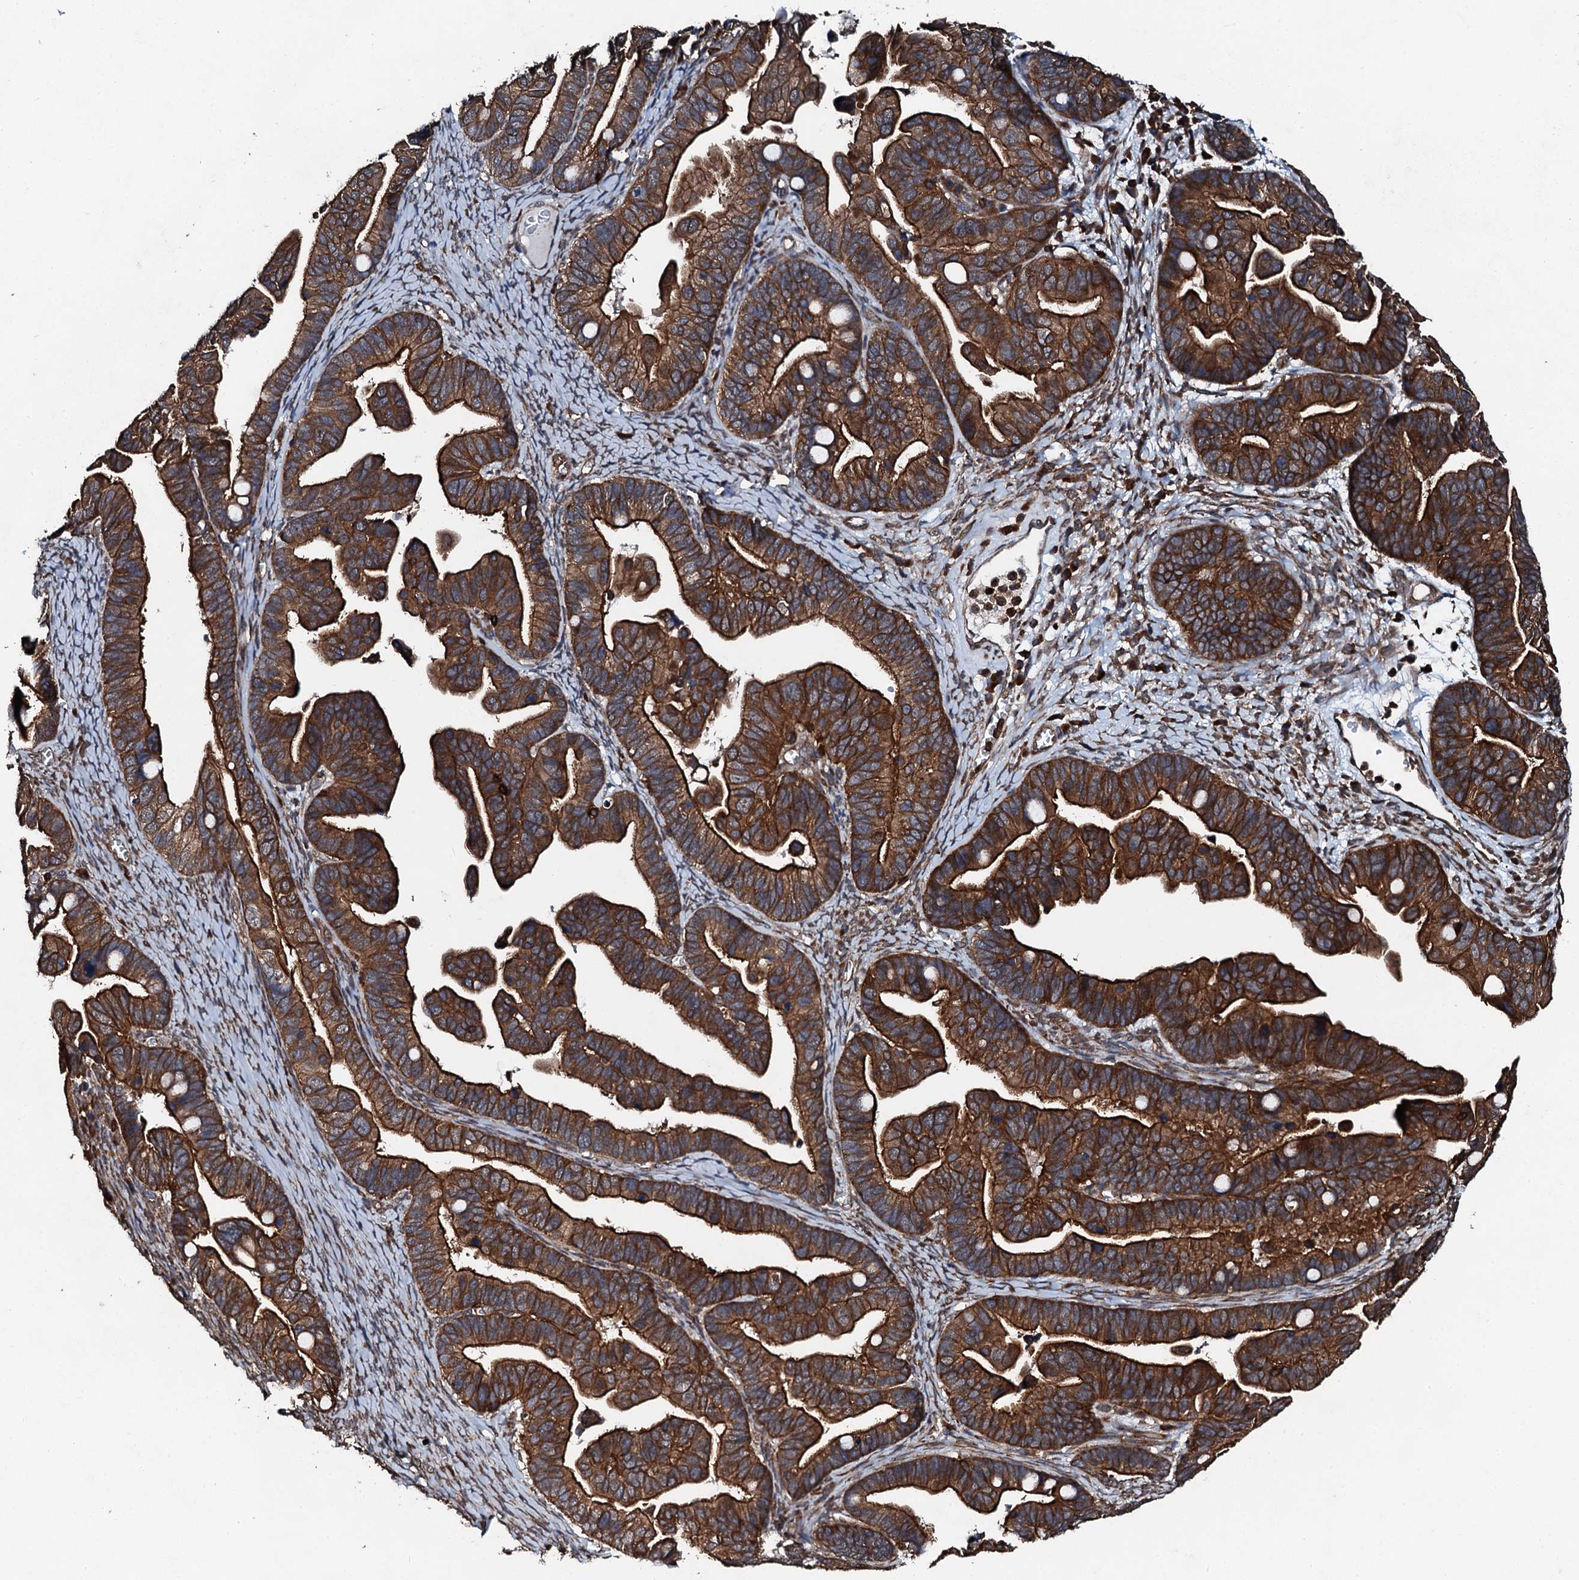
{"staining": {"intensity": "strong", "quantity": ">75%", "location": "cytoplasmic/membranous"}, "tissue": "ovarian cancer", "cell_type": "Tumor cells", "image_type": "cancer", "snomed": [{"axis": "morphology", "description": "Cystadenocarcinoma, serous, NOS"}, {"axis": "topography", "description": "Ovary"}], "caption": "Ovarian serous cystadenocarcinoma stained with a protein marker displays strong staining in tumor cells.", "gene": "EDC4", "patient": {"sex": "female", "age": 56}}